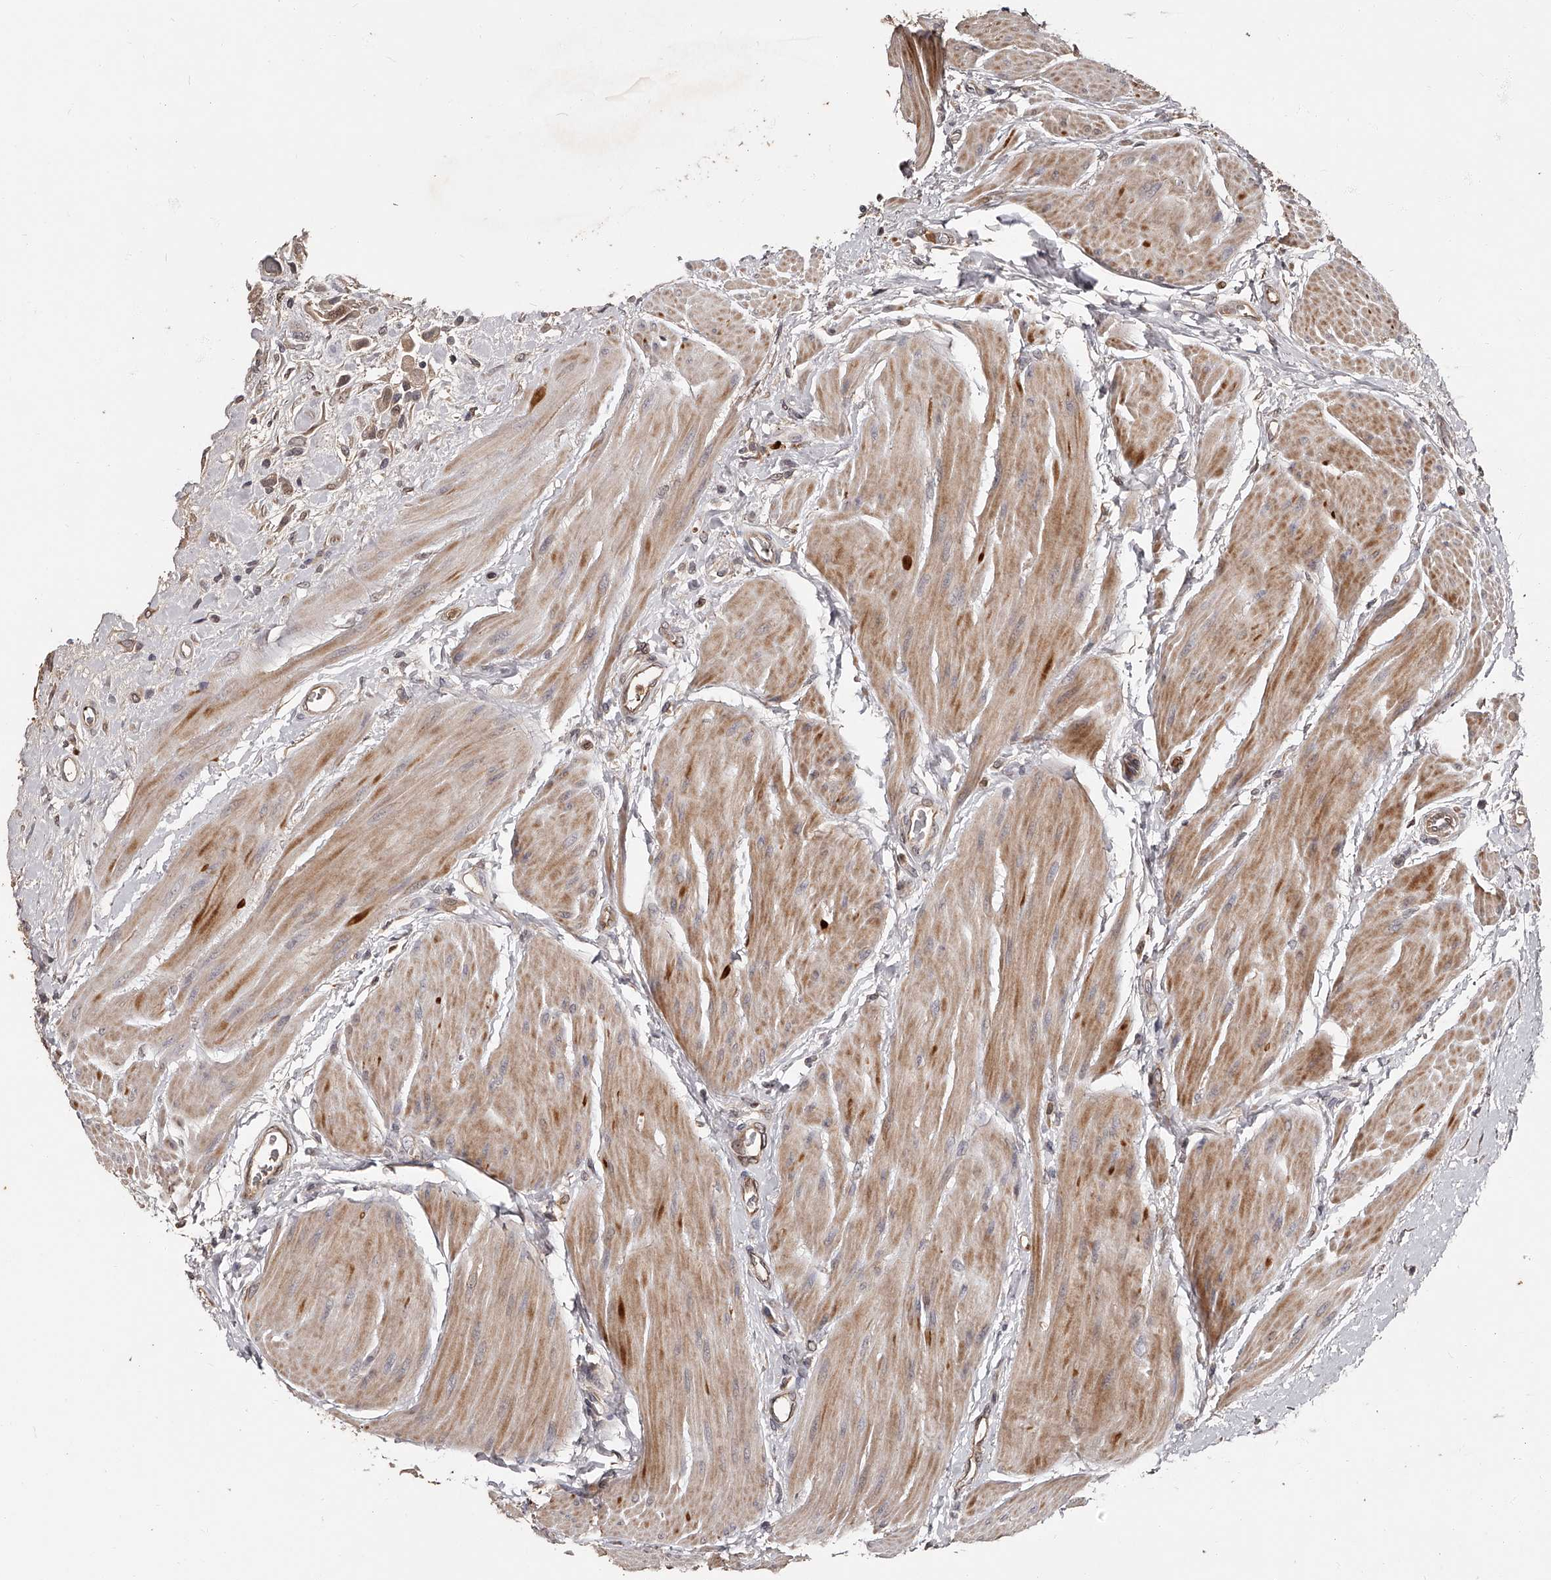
{"staining": {"intensity": "weak", "quantity": ">75%", "location": "cytoplasmic/membranous,nuclear"}, "tissue": "urothelial cancer", "cell_type": "Tumor cells", "image_type": "cancer", "snomed": [{"axis": "morphology", "description": "Urothelial carcinoma, High grade"}, {"axis": "topography", "description": "Urinary bladder"}], "caption": "This image shows IHC staining of human urothelial carcinoma (high-grade), with low weak cytoplasmic/membranous and nuclear staining in about >75% of tumor cells.", "gene": "URGCP", "patient": {"sex": "male", "age": 50}}